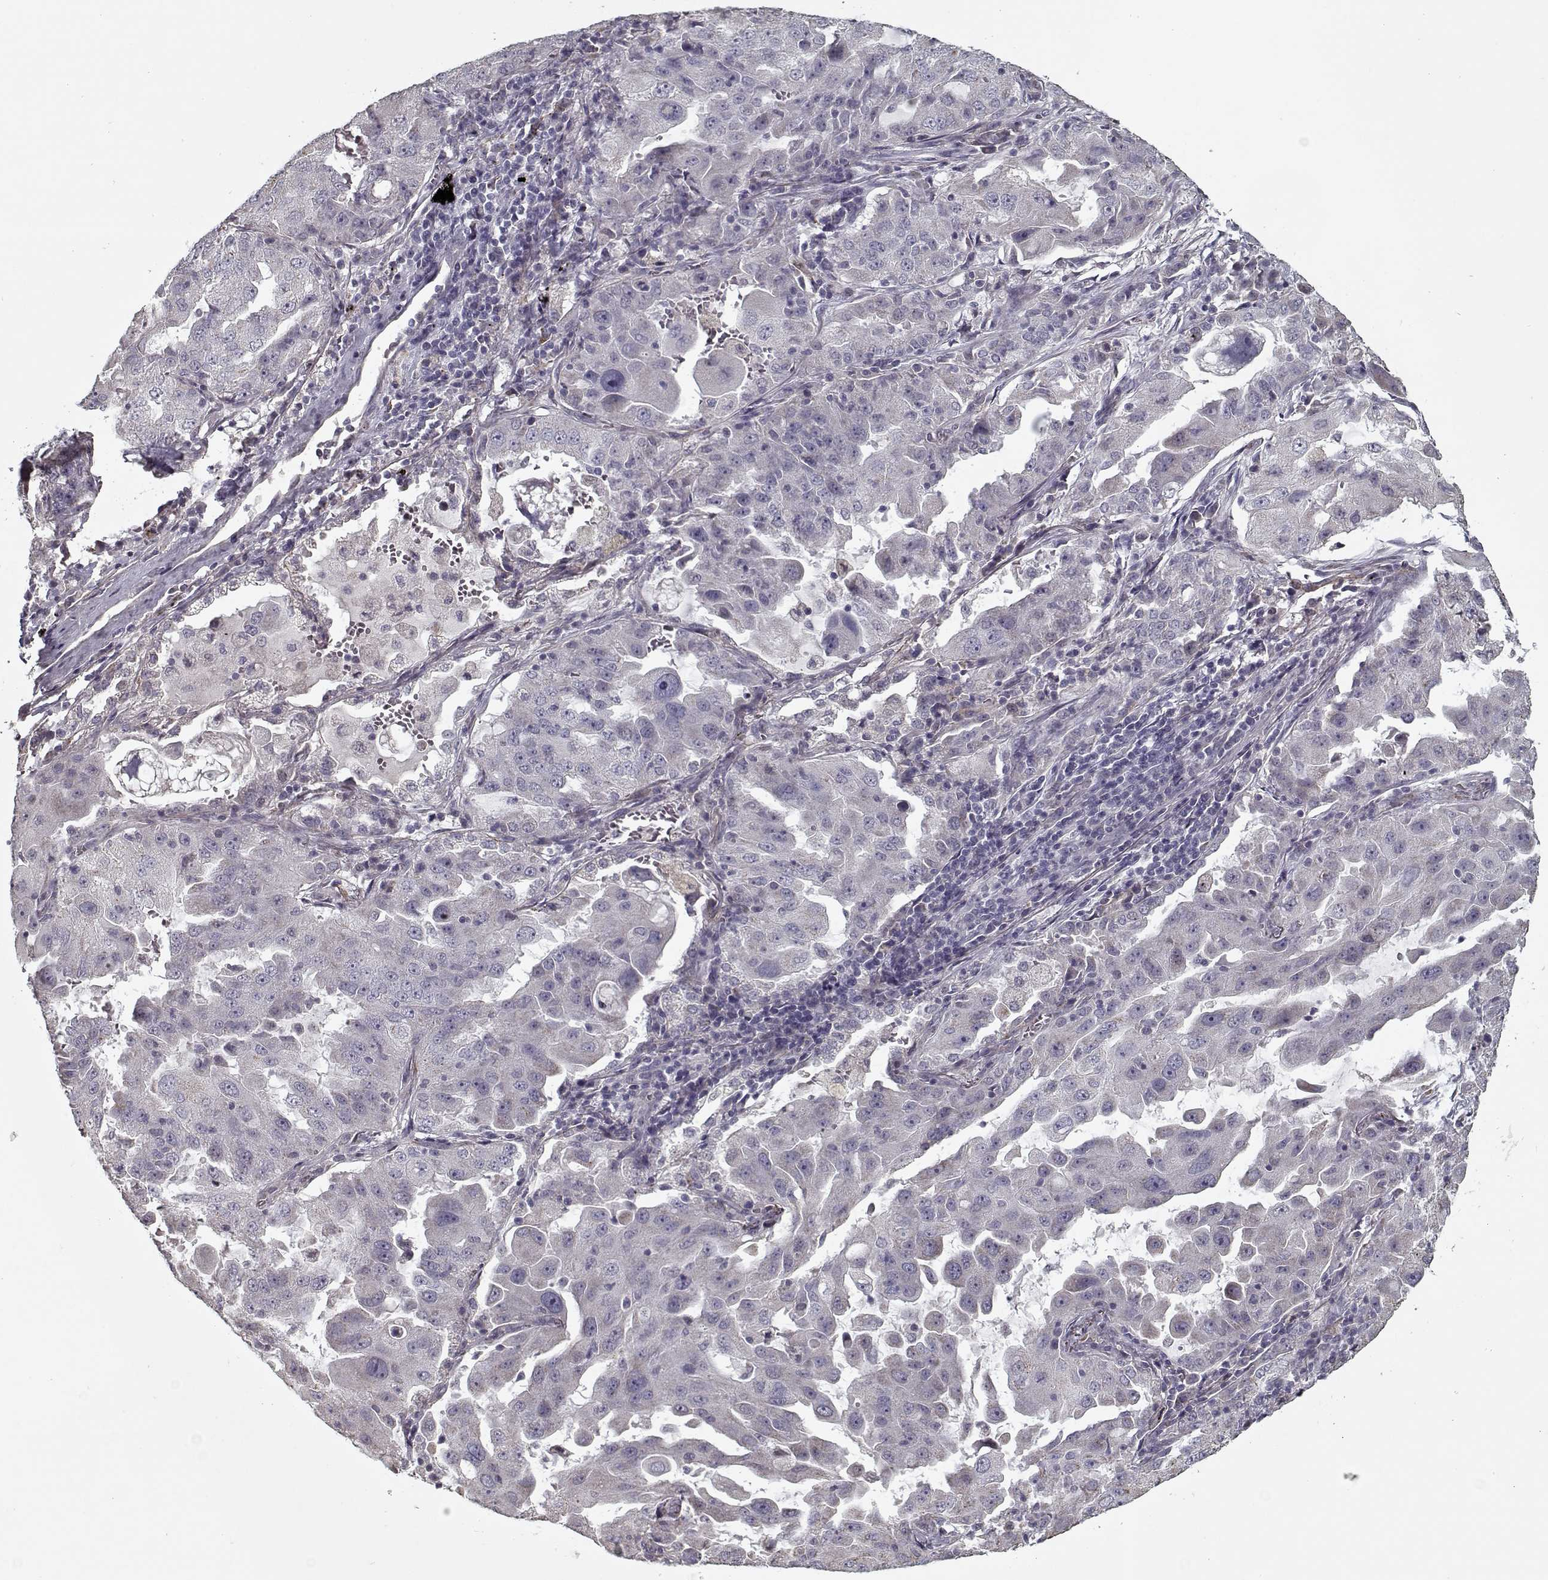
{"staining": {"intensity": "negative", "quantity": "none", "location": "none"}, "tissue": "lung cancer", "cell_type": "Tumor cells", "image_type": "cancer", "snomed": [{"axis": "morphology", "description": "Adenocarcinoma, NOS"}, {"axis": "topography", "description": "Lung"}], "caption": "DAB (3,3'-diaminobenzidine) immunohistochemical staining of human lung cancer (adenocarcinoma) displays no significant expression in tumor cells.", "gene": "LAMA2", "patient": {"sex": "female", "age": 61}}